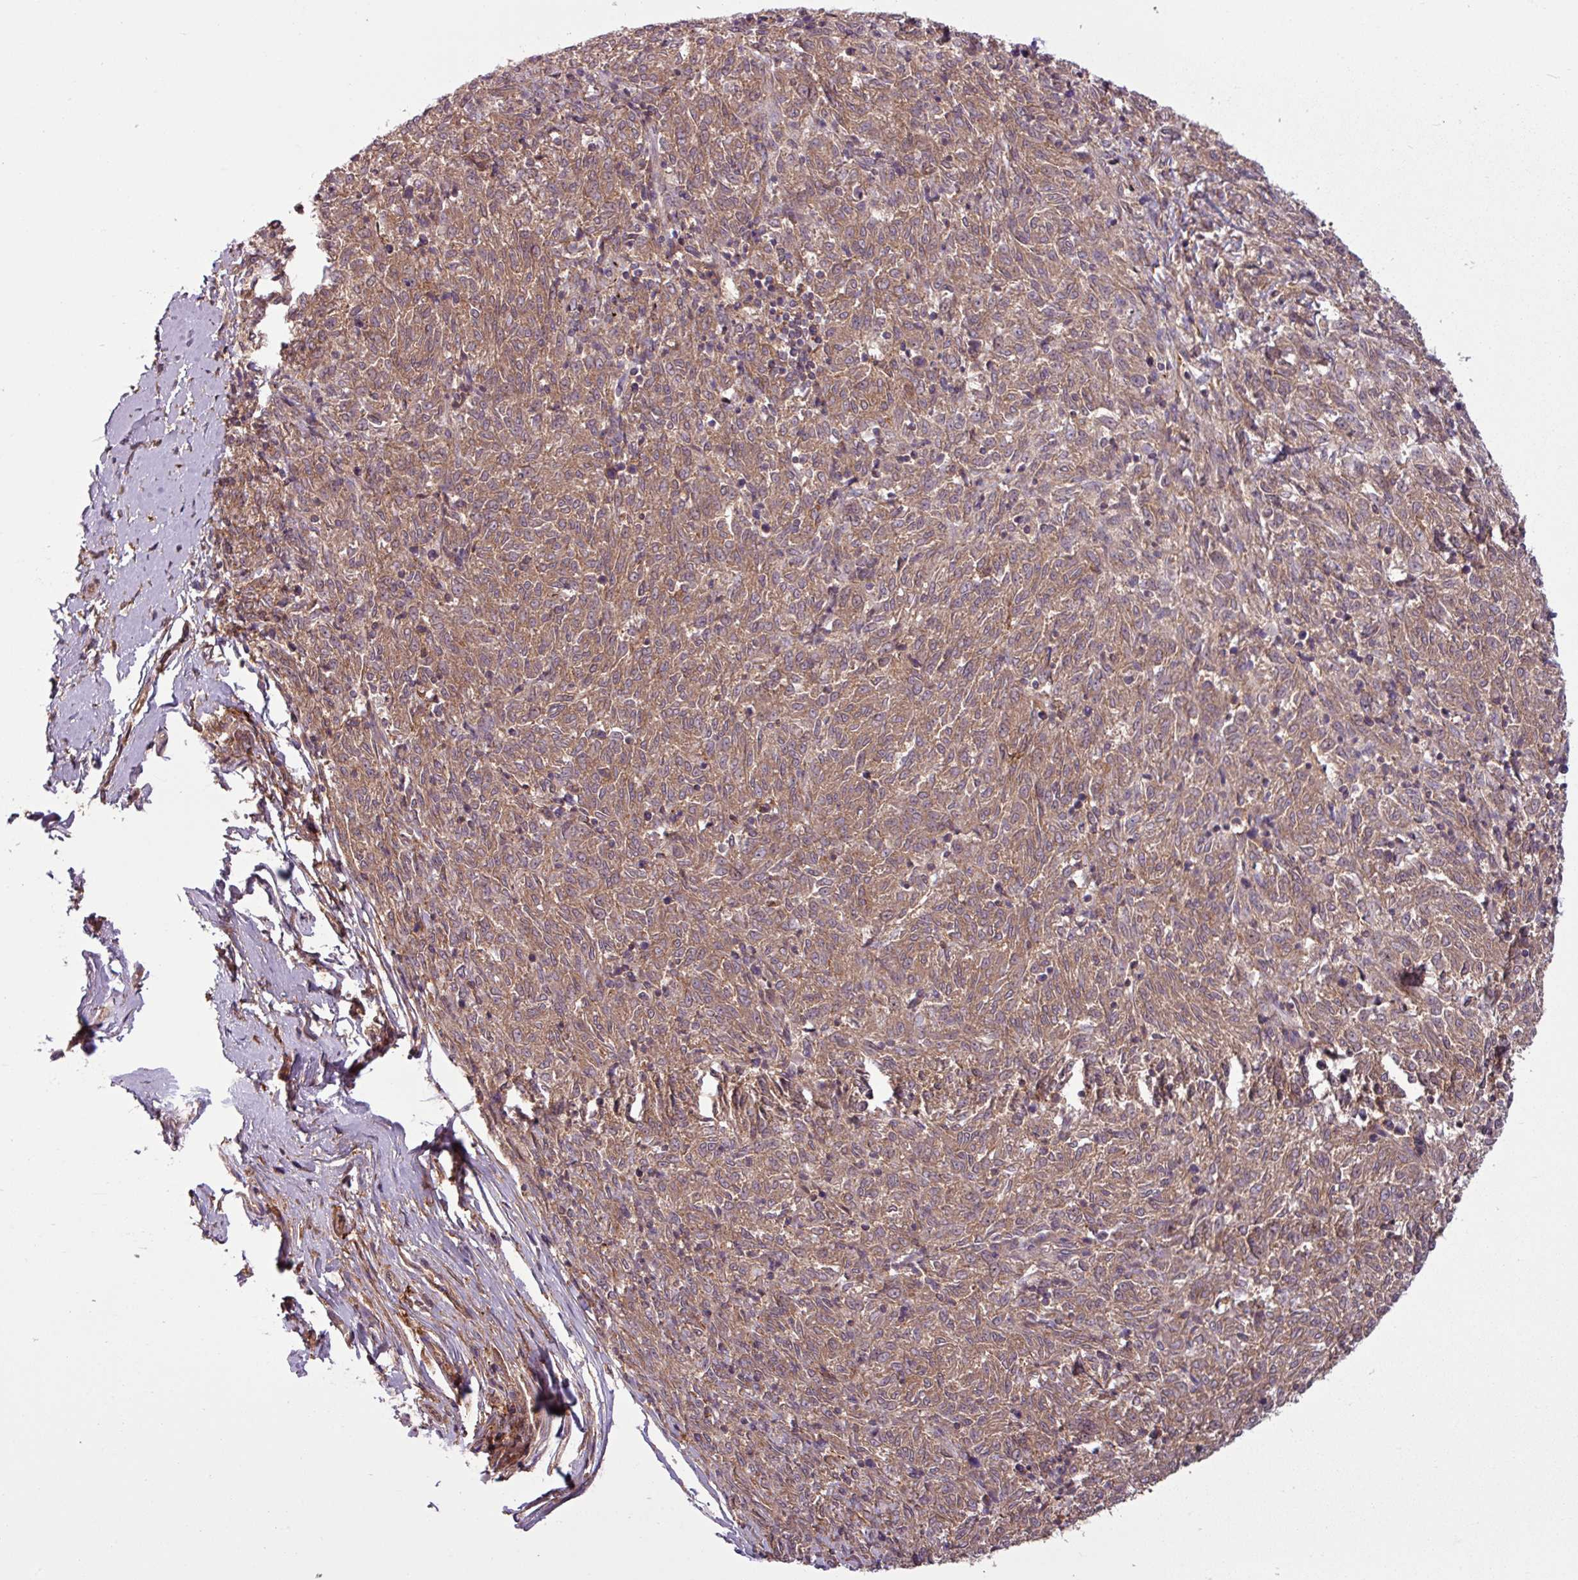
{"staining": {"intensity": "moderate", "quantity": ">75%", "location": "cytoplasmic/membranous"}, "tissue": "melanoma", "cell_type": "Tumor cells", "image_type": "cancer", "snomed": [{"axis": "morphology", "description": "Malignant melanoma, NOS"}, {"axis": "topography", "description": "Skin"}], "caption": "Malignant melanoma stained with a brown dye shows moderate cytoplasmic/membranous positive staining in about >75% of tumor cells.", "gene": "SH3BGRL", "patient": {"sex": "female", "age": 72}}